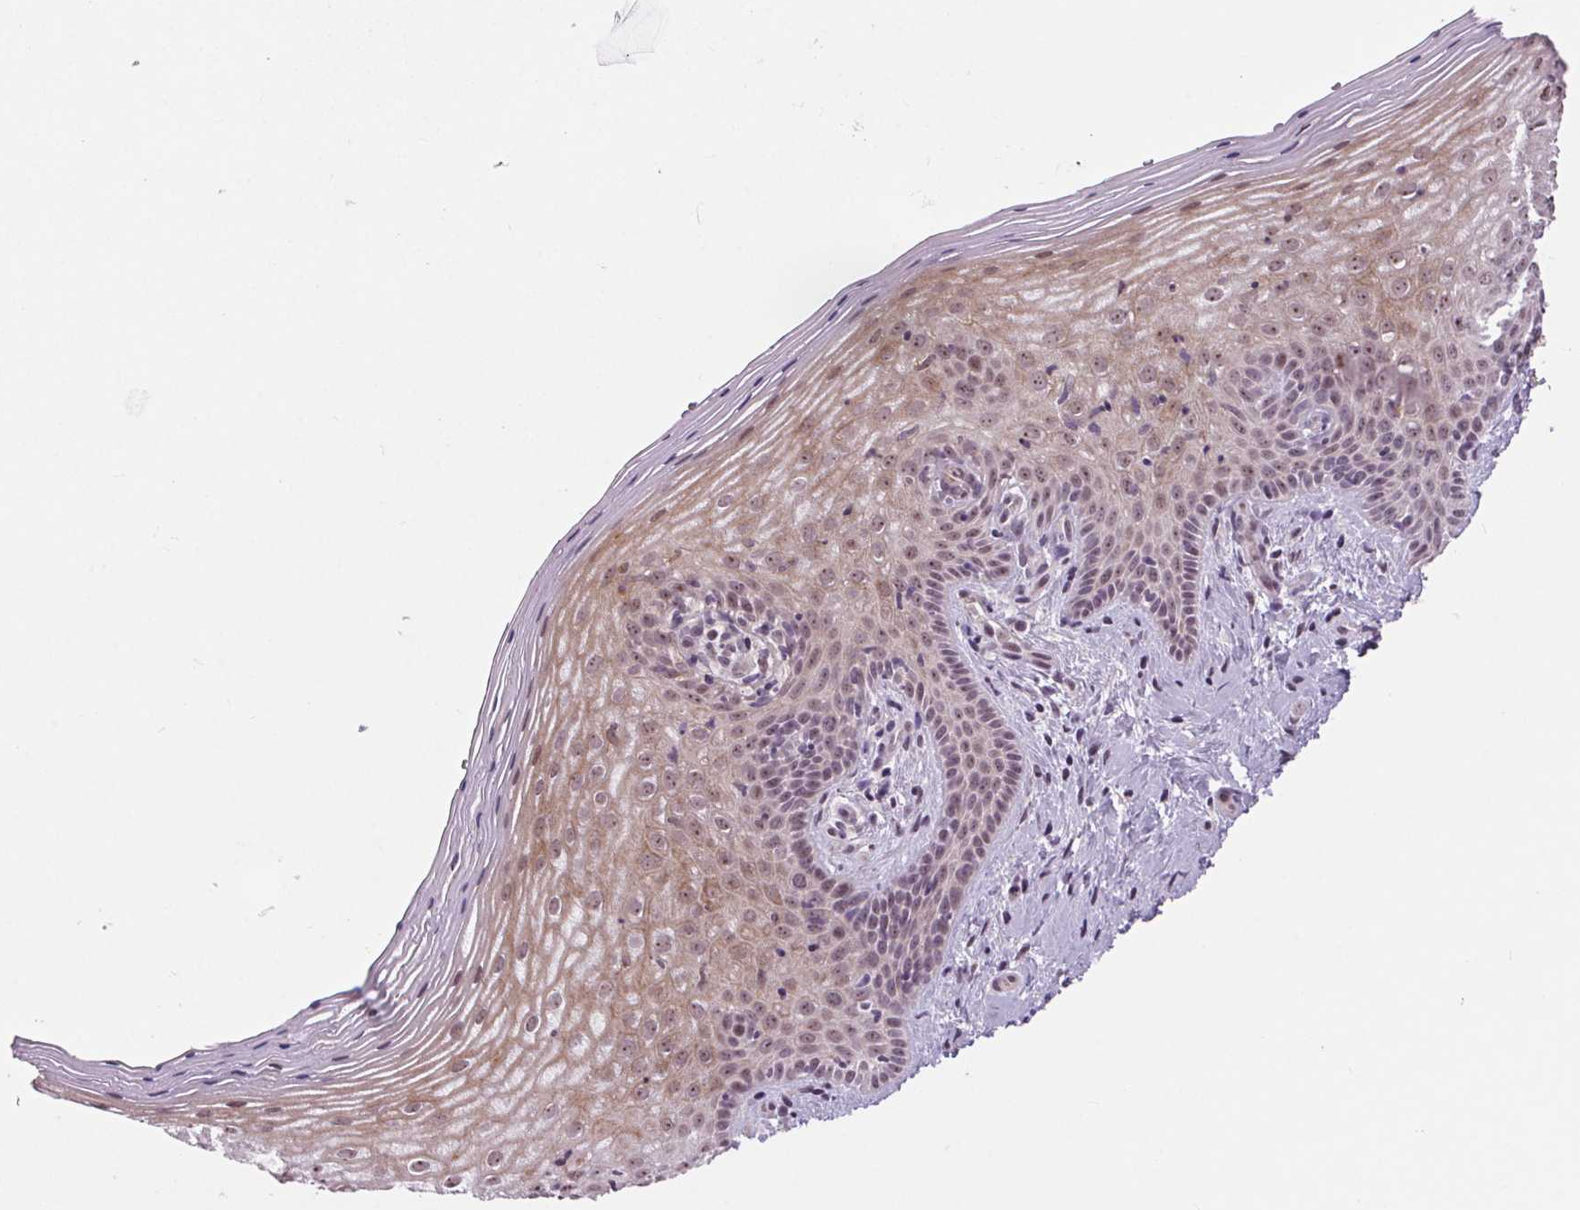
{"staining": {"intensity": "moderate", "quantity": "25%-75%", "location": "cytoplasmic/membranous,nuclear"}, "tissue": "vagina", "cell_type": "Squamous epithelial cells", "image_type": "normal", "snomed": [{"axis": "morphology", "description": "Normal tissue, NOS"}, {"axis": "topography", "description": "Vagina"}], "caption": "The image demonstrates staining of unremarkable vagina, revealing moderate cytoplasmic/membranous,nuclear protein expression (brown color) within squamous epithelial cells.", "gene": "CHMP4B", "patient": {"sex": "female", "age": 45}}